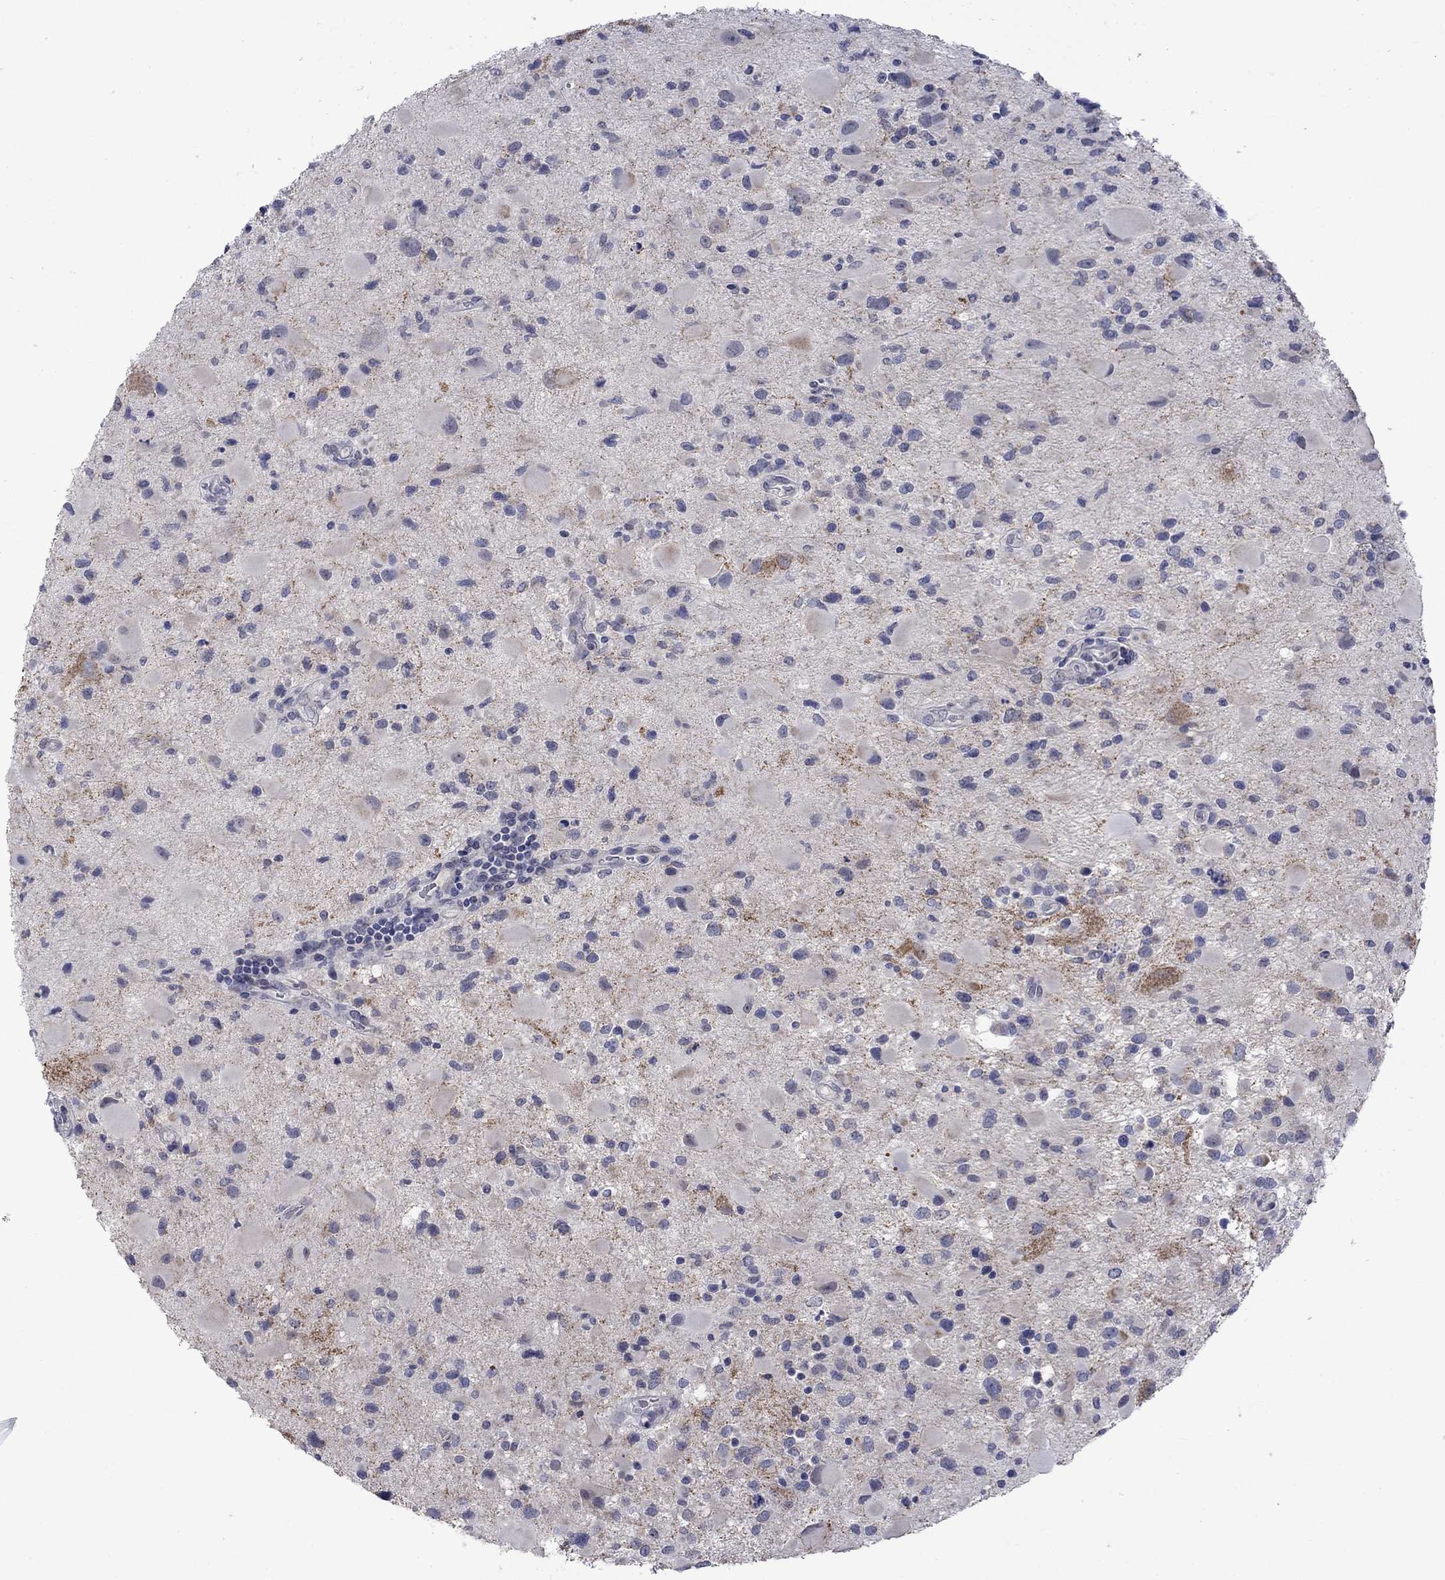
{"staining": {"intensity": "negative", "quantity": "none", "location": "none"}, "tissue": "glioma", "cell_type": "Tumor cells", "image_type": "cancer", "snomed": [{"axis": "morphology", "description": "Glioma, malignant, Low grade"}, {"axis": "topography", "description": "Brain"}], "caption": "Histopathology image shows no protein expression in tumor cells of low-grade glioma (malignant) tissue.", "gene": "KCNJ16", "patient": {"sex": "female", "age": 32}}